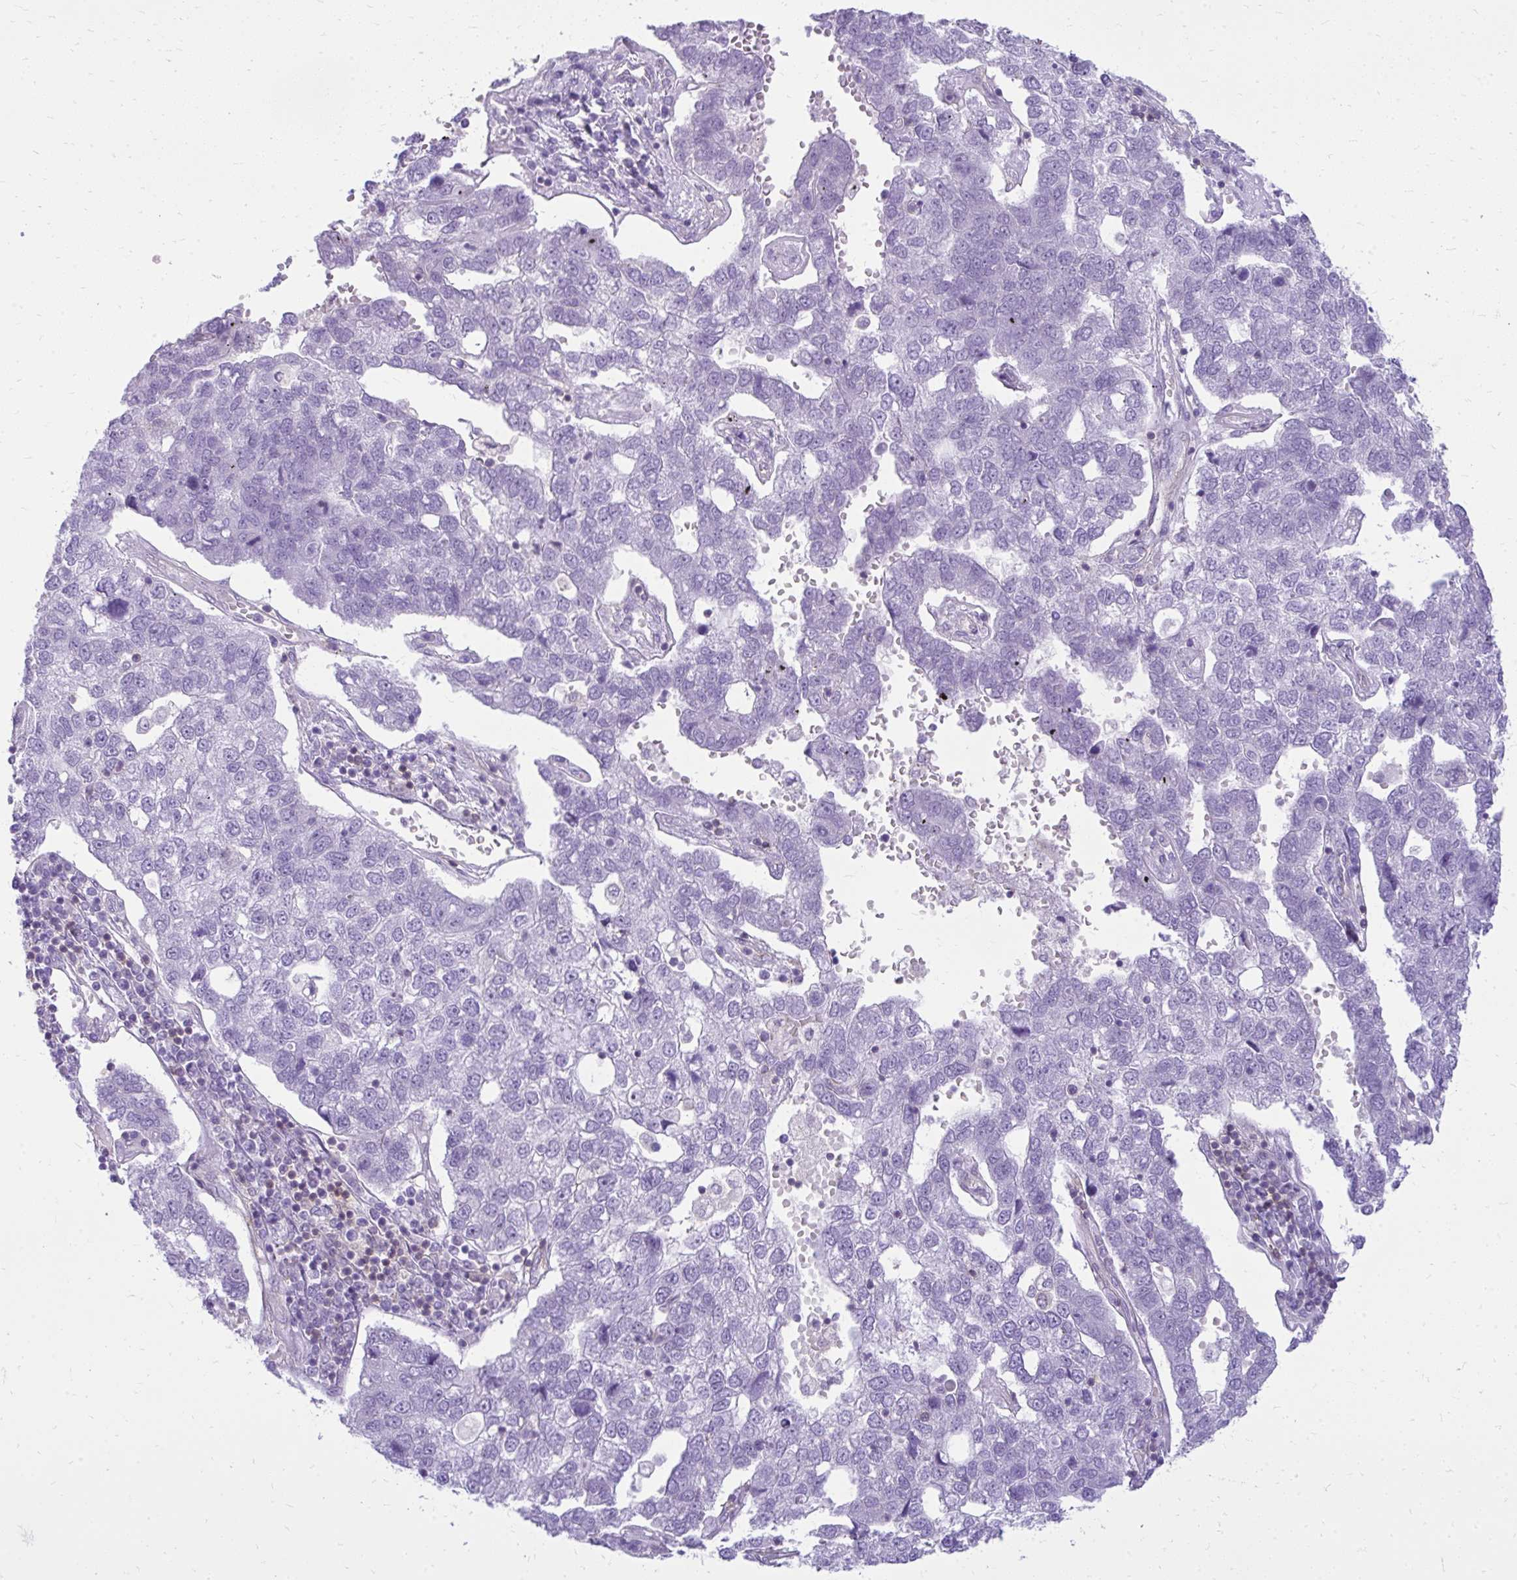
{"staining": {"intensity": "negative", "quantity": "none", "location": "none"}, "tissue": "pancreatic cancer", "cell_type": "Tumor cells", "image_type": "cancer", "snomed": [{"axis": "morphology", "description": "Adenocarcinoma, NOS"}, {"axis": "topography", "description": "Pancreas"}], "caption": "Immunohistochemistry (IHC) histopathology image of pancreatic cancer (adenocarcinoma) stained for a protein (brown), which exhibits no positivity in tumor cells. (Stains: DAB IHC with hematoxylin counter stain, Microscopy: brightfield microscopy at high magnification).", "gene": "GPRIN3", "patient": {"sex": "female", "age": 61}}